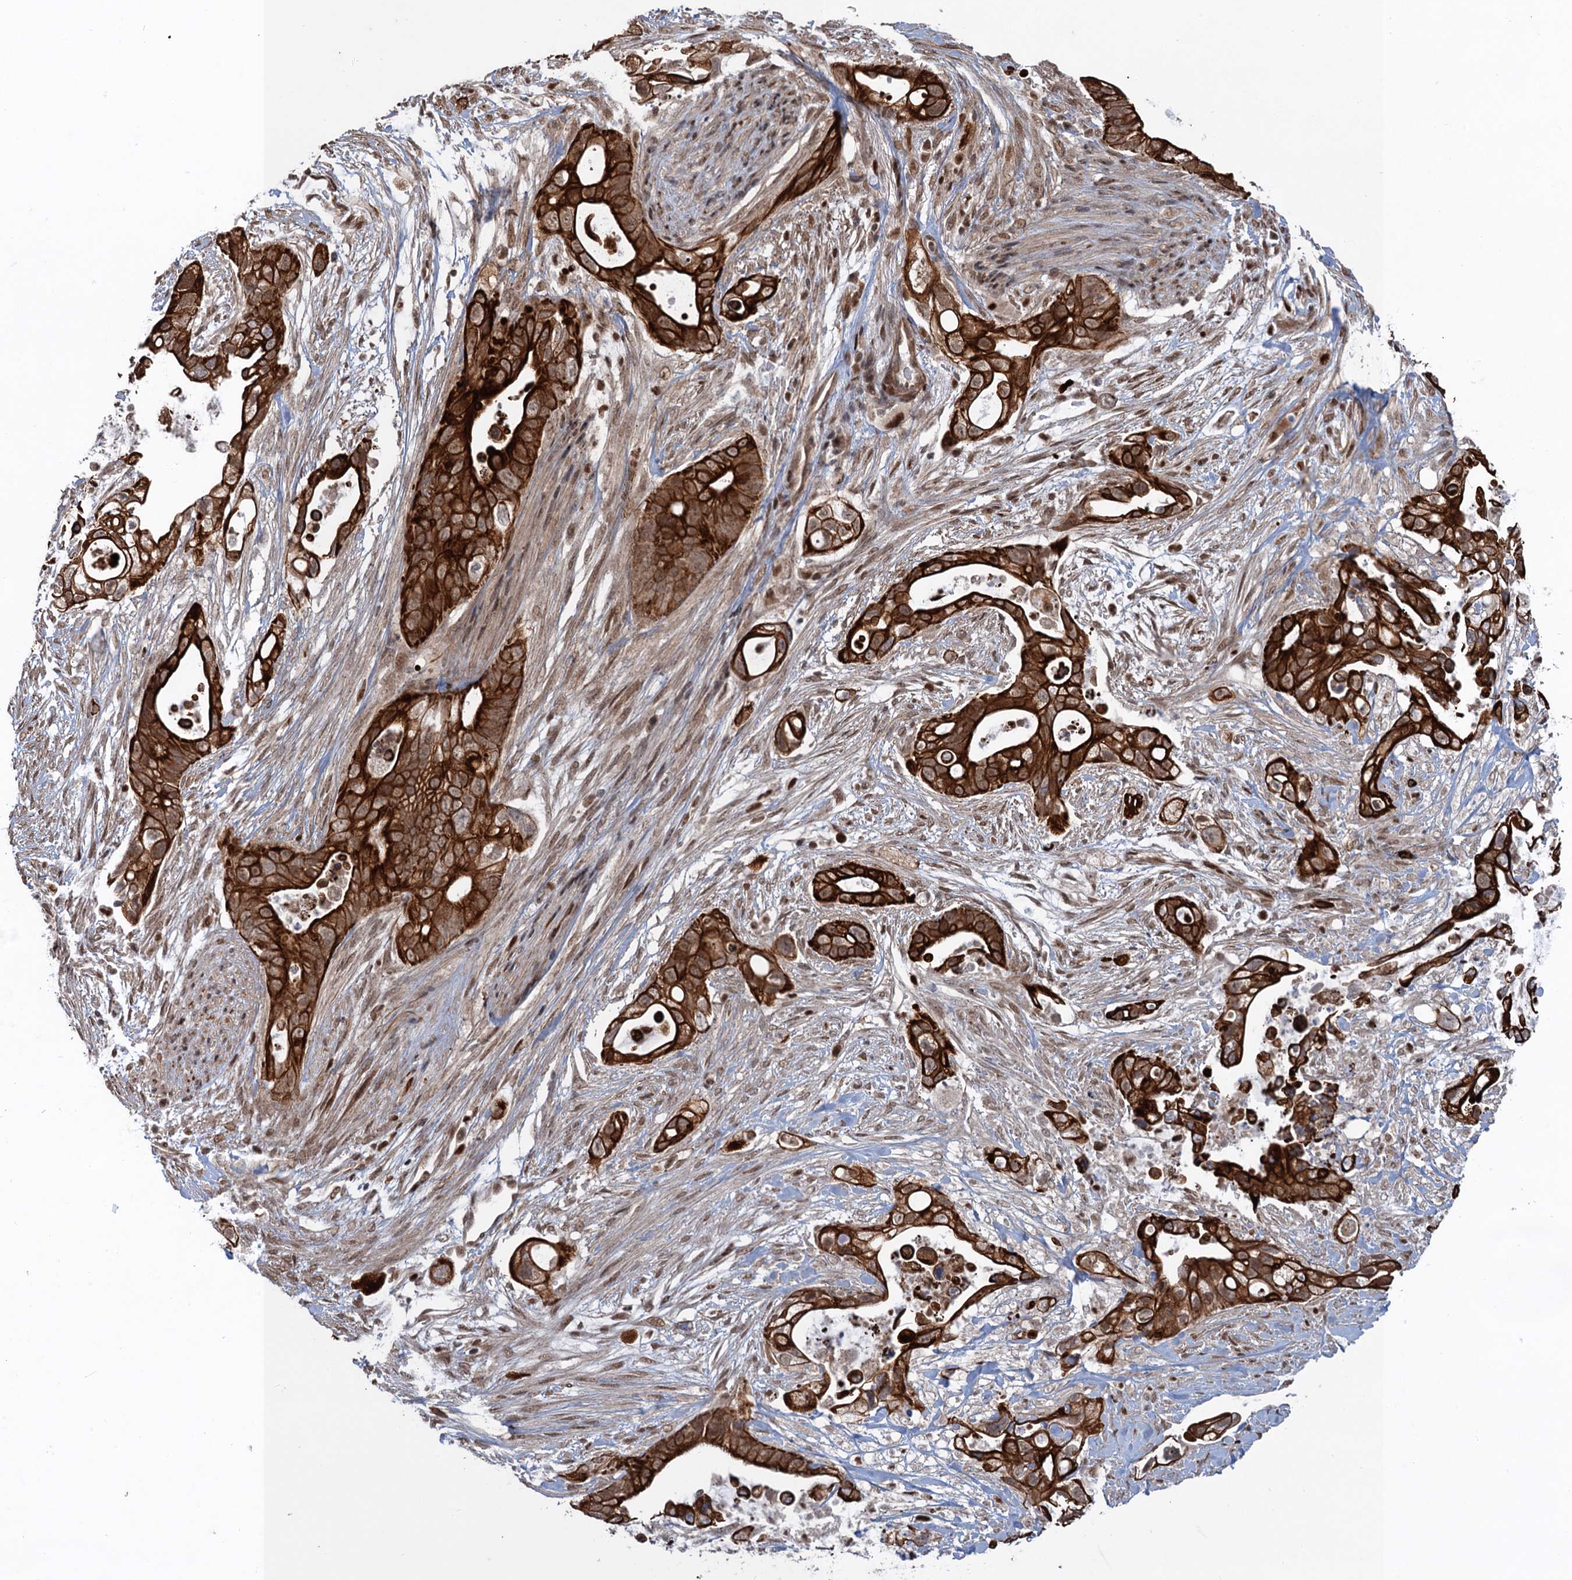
{"staining": {"intensity": "strong", "quantity": ">75%", "location": "cytoplasmic/membranous"}, "tissue": "pancreatic cancer", "cell_type": "Tumor cells", "image_type": "cancer", "snomed": [{"axis": "morphology", "description": "Adenocarcinoma, NOS"}, {"axis": "topography", "description": "Pancreas"}], "caption": "IHC photomicrograph of human pancreatic adenocarcinoma stained for a protein (brown), which demonstrates high levels of strong cytoplasmic/membranous expression in about >75% of tumor cells.", "gene": "TTC31", "patient": {"sex": "male", "age": 53}}